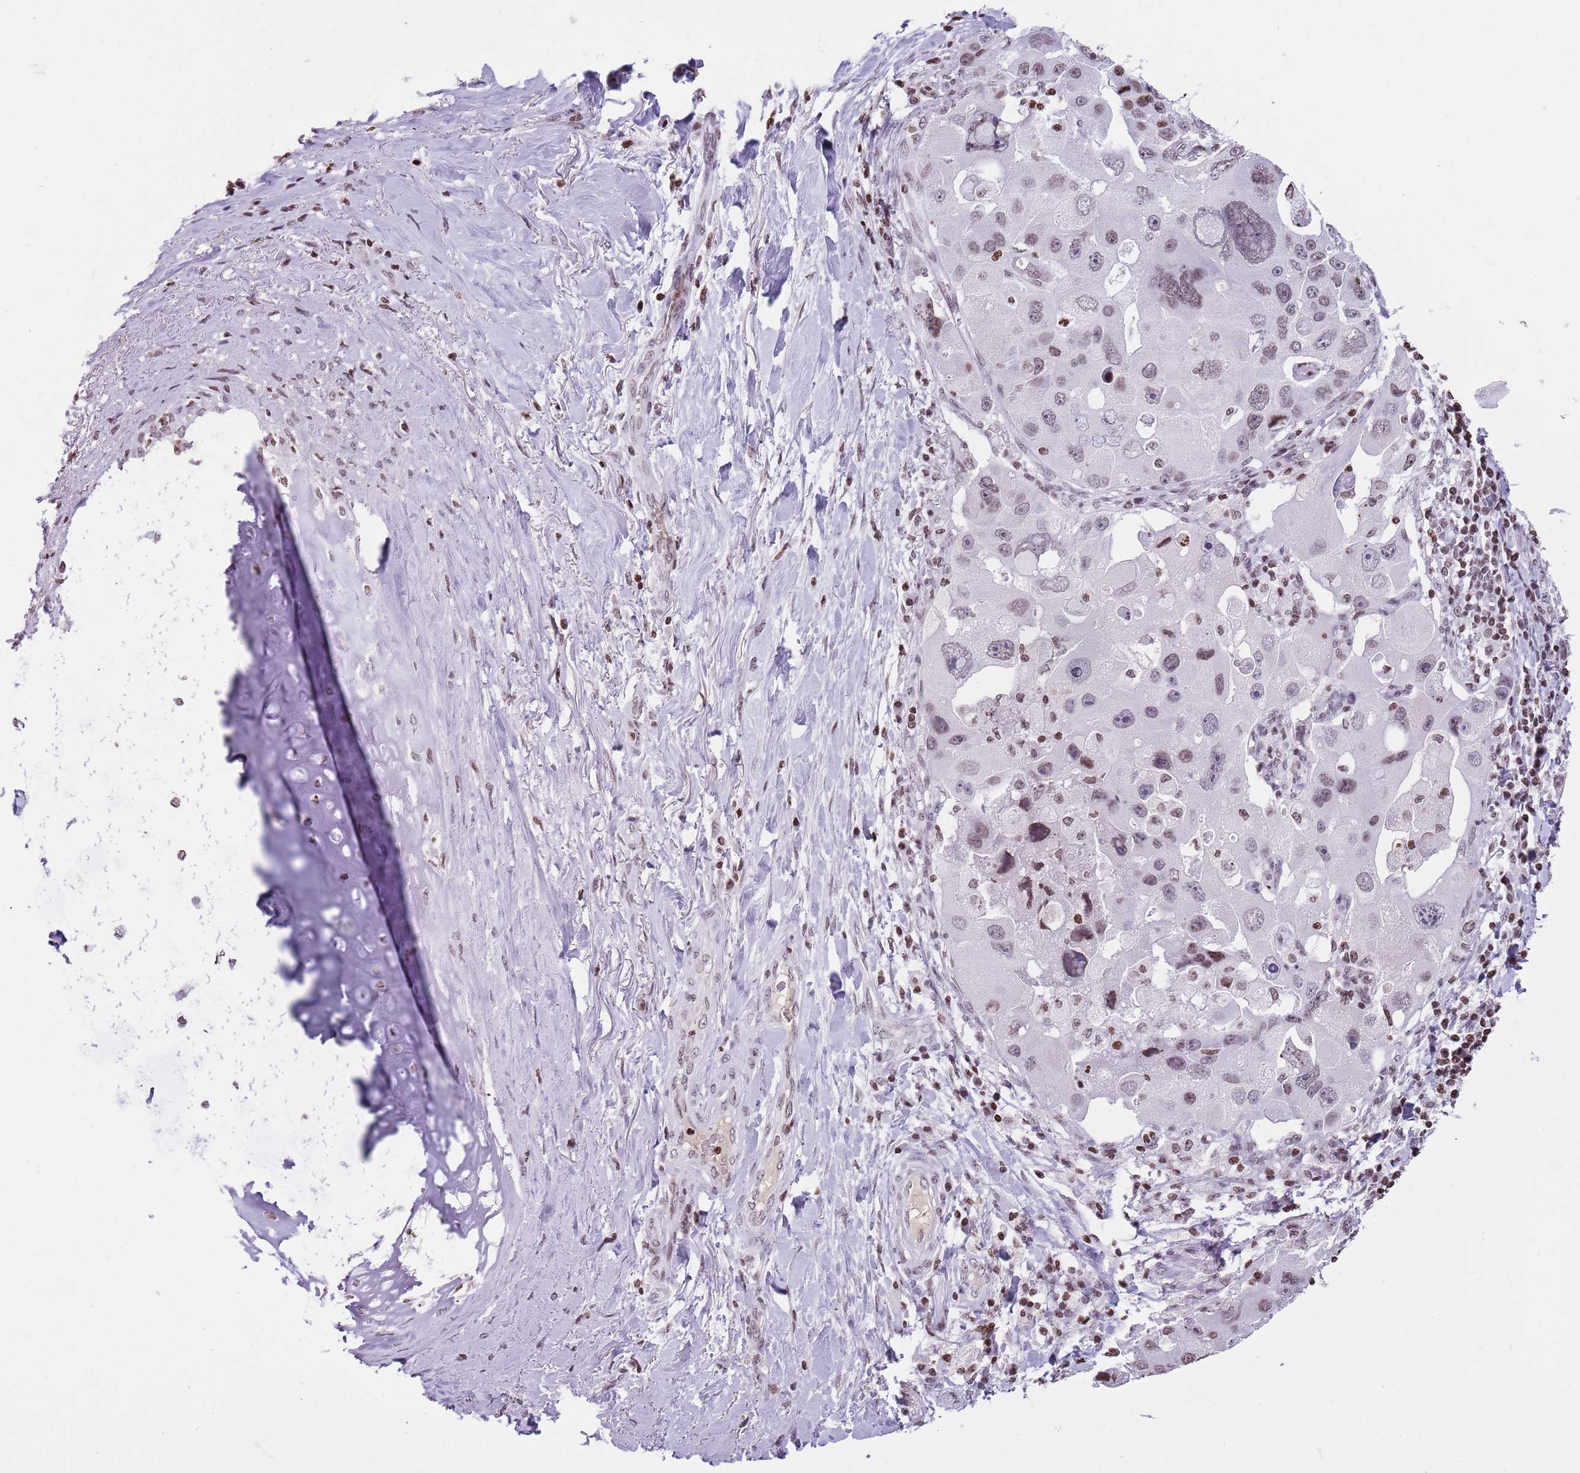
{"staining": {"intensity": "moderate", "quantity": "25%-75%", "location": "nuclear"}, "tissue": "lung cancer", "cell_type": "Tumor cells", "image_type": "cancer", "snomed": [{"axis": "morphology", "description": "Adenocarcinoma, NOS"}, {"axis": "topography", "description": "Lung"}], "caption": "This is a photomicrograph of IHC staining of adenocarcinoma (lung), which shows moderate positivity in the nuclear of tumor cells.", "gene": "KPNA3", "patient": {"sex": "female", "age": 54}}